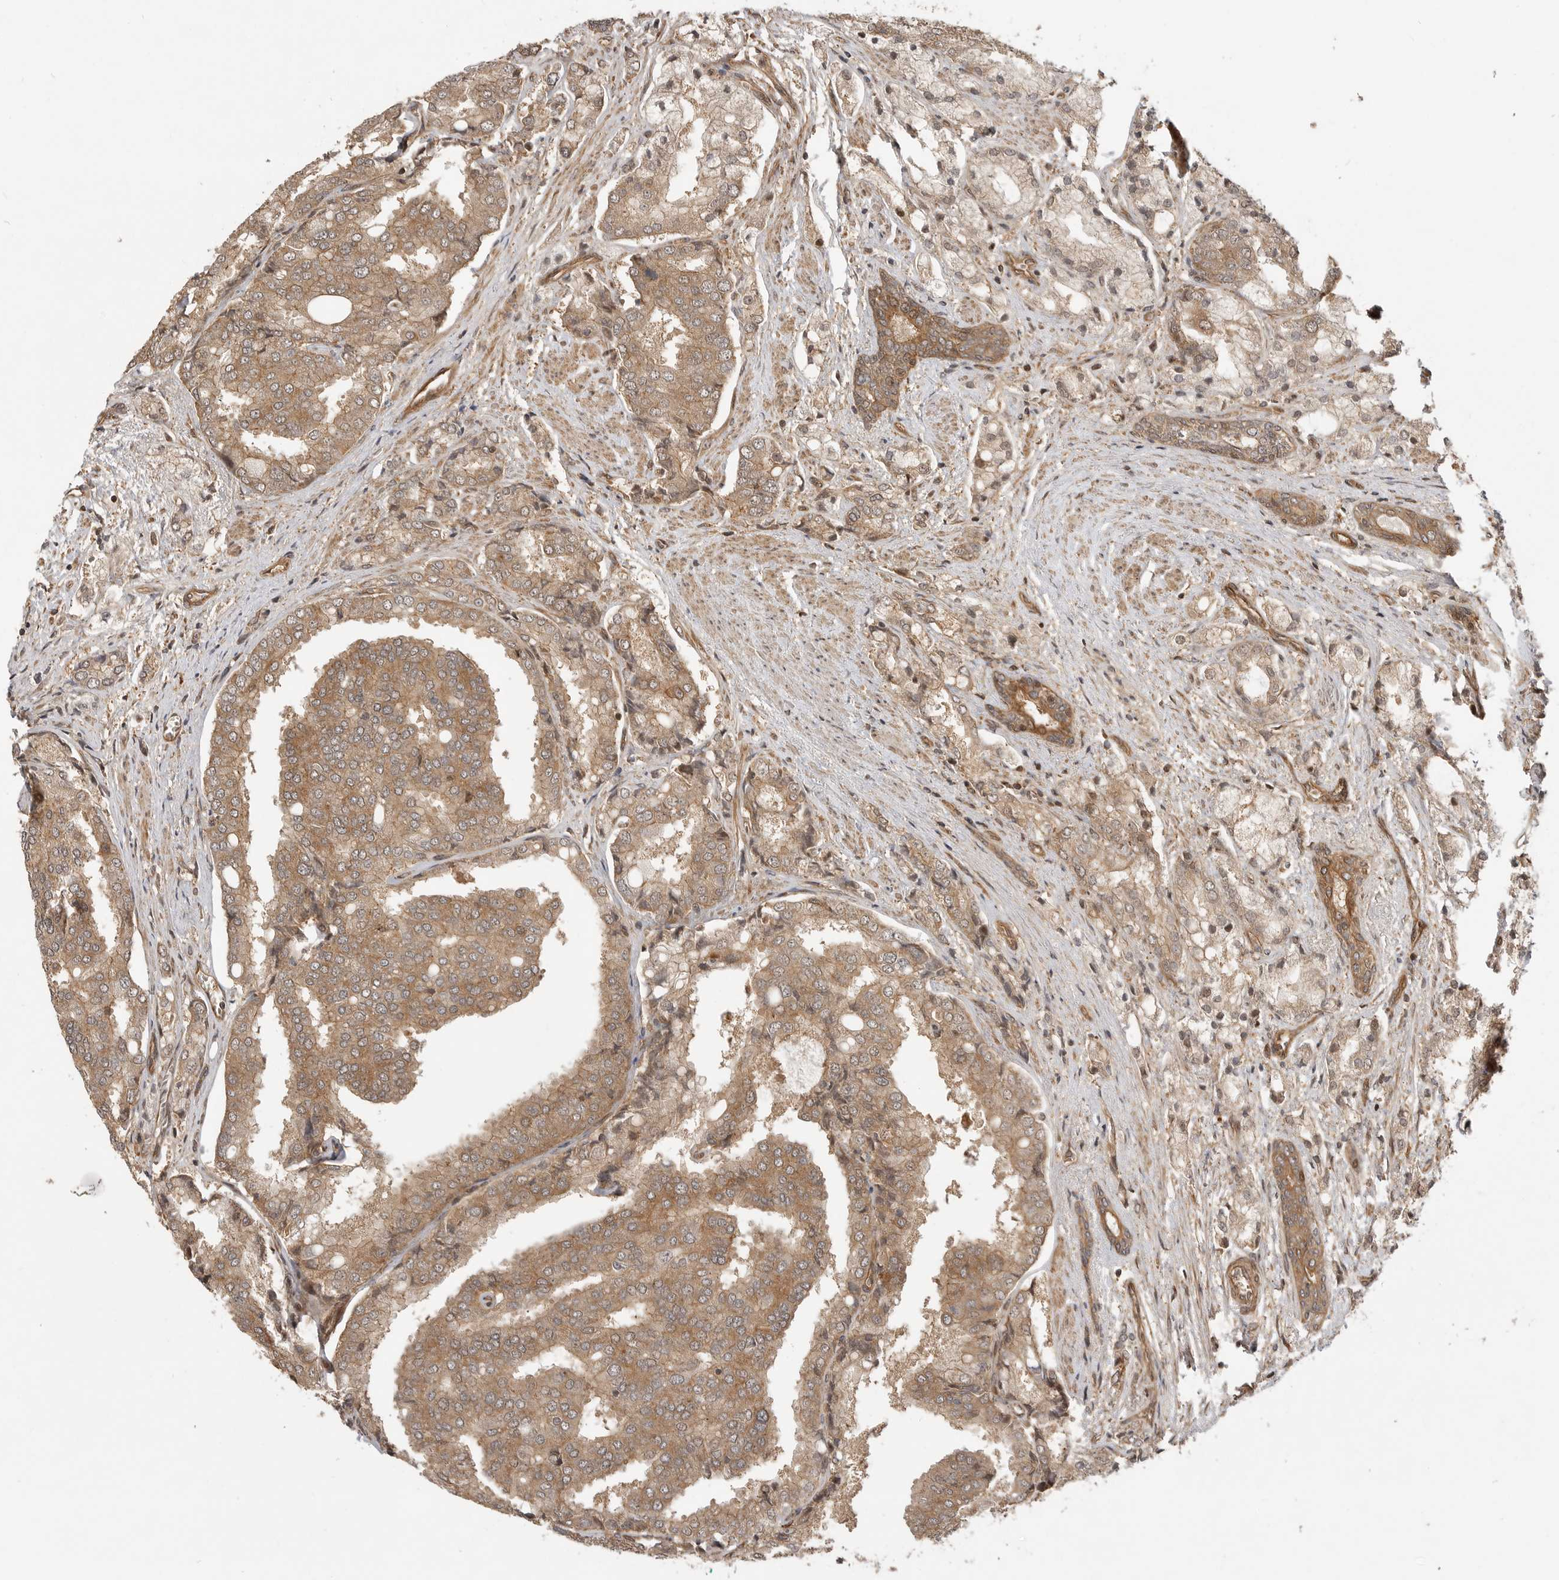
{"staining": {"intensity": "moderate", "quantity": ">75%", "location": "cytoplasmic/membranous"}, "tissue": "prostate cancer", "cell_type": "Tumor cells", "image_type": "cancer", "snomed": [{"axis": "morphology", "description": "Adenocarcinoma, High grade"}, {"axis": "topography", "description": "Prostate"}], "caption": "Brown immunohistochemical staining in human prostate adenocarcinoma (high-grade) exhibits moderate cytoplasmic/membranous expression in about >75% of tumor cells.", "gene": "ADPRS", "patient": {"sex": "male", "age": 50}}